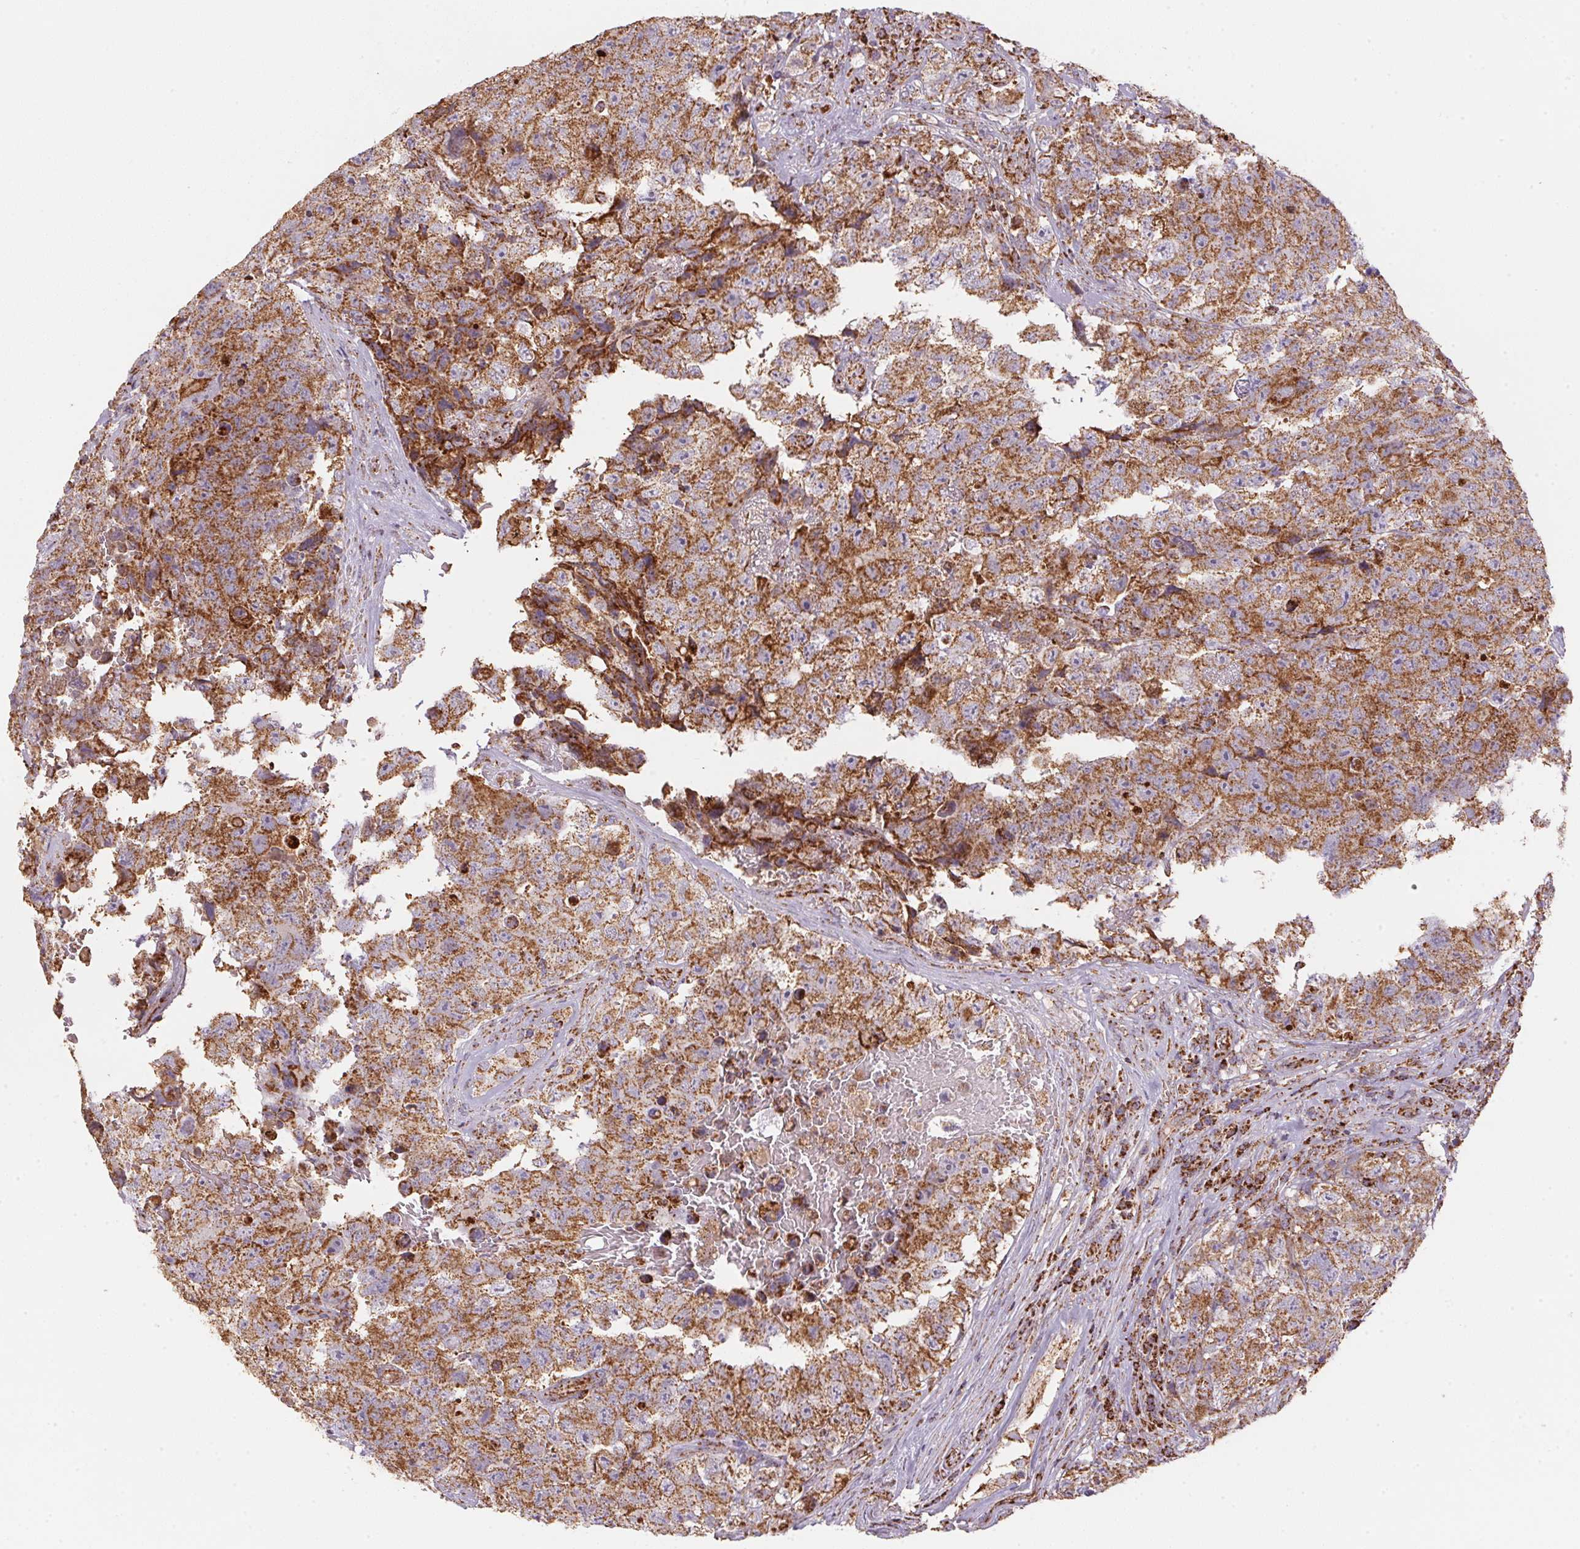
{"staining": {"intensity": "strong", "quantity": ">75%", "location": "cytoplasmic/membranous"}, "tissue": "testis cancer", "cell_type": "Tumor cells", "image_type": "cancer", "snomed": [{"axis": "morphology", "description": "Carcinoma, Embryonal, NOS"}, {"axis": "topography", "description": "Testis"}], "caption": "There is high levels of strong cytoplasmic/membranous staining in tumor cells of testis embryonal carcinoma, as demonstrated by immunohistochemical staining (brown color).", "gene": "NDUFS2", "patient": {"sex": "male", "age": 18}}